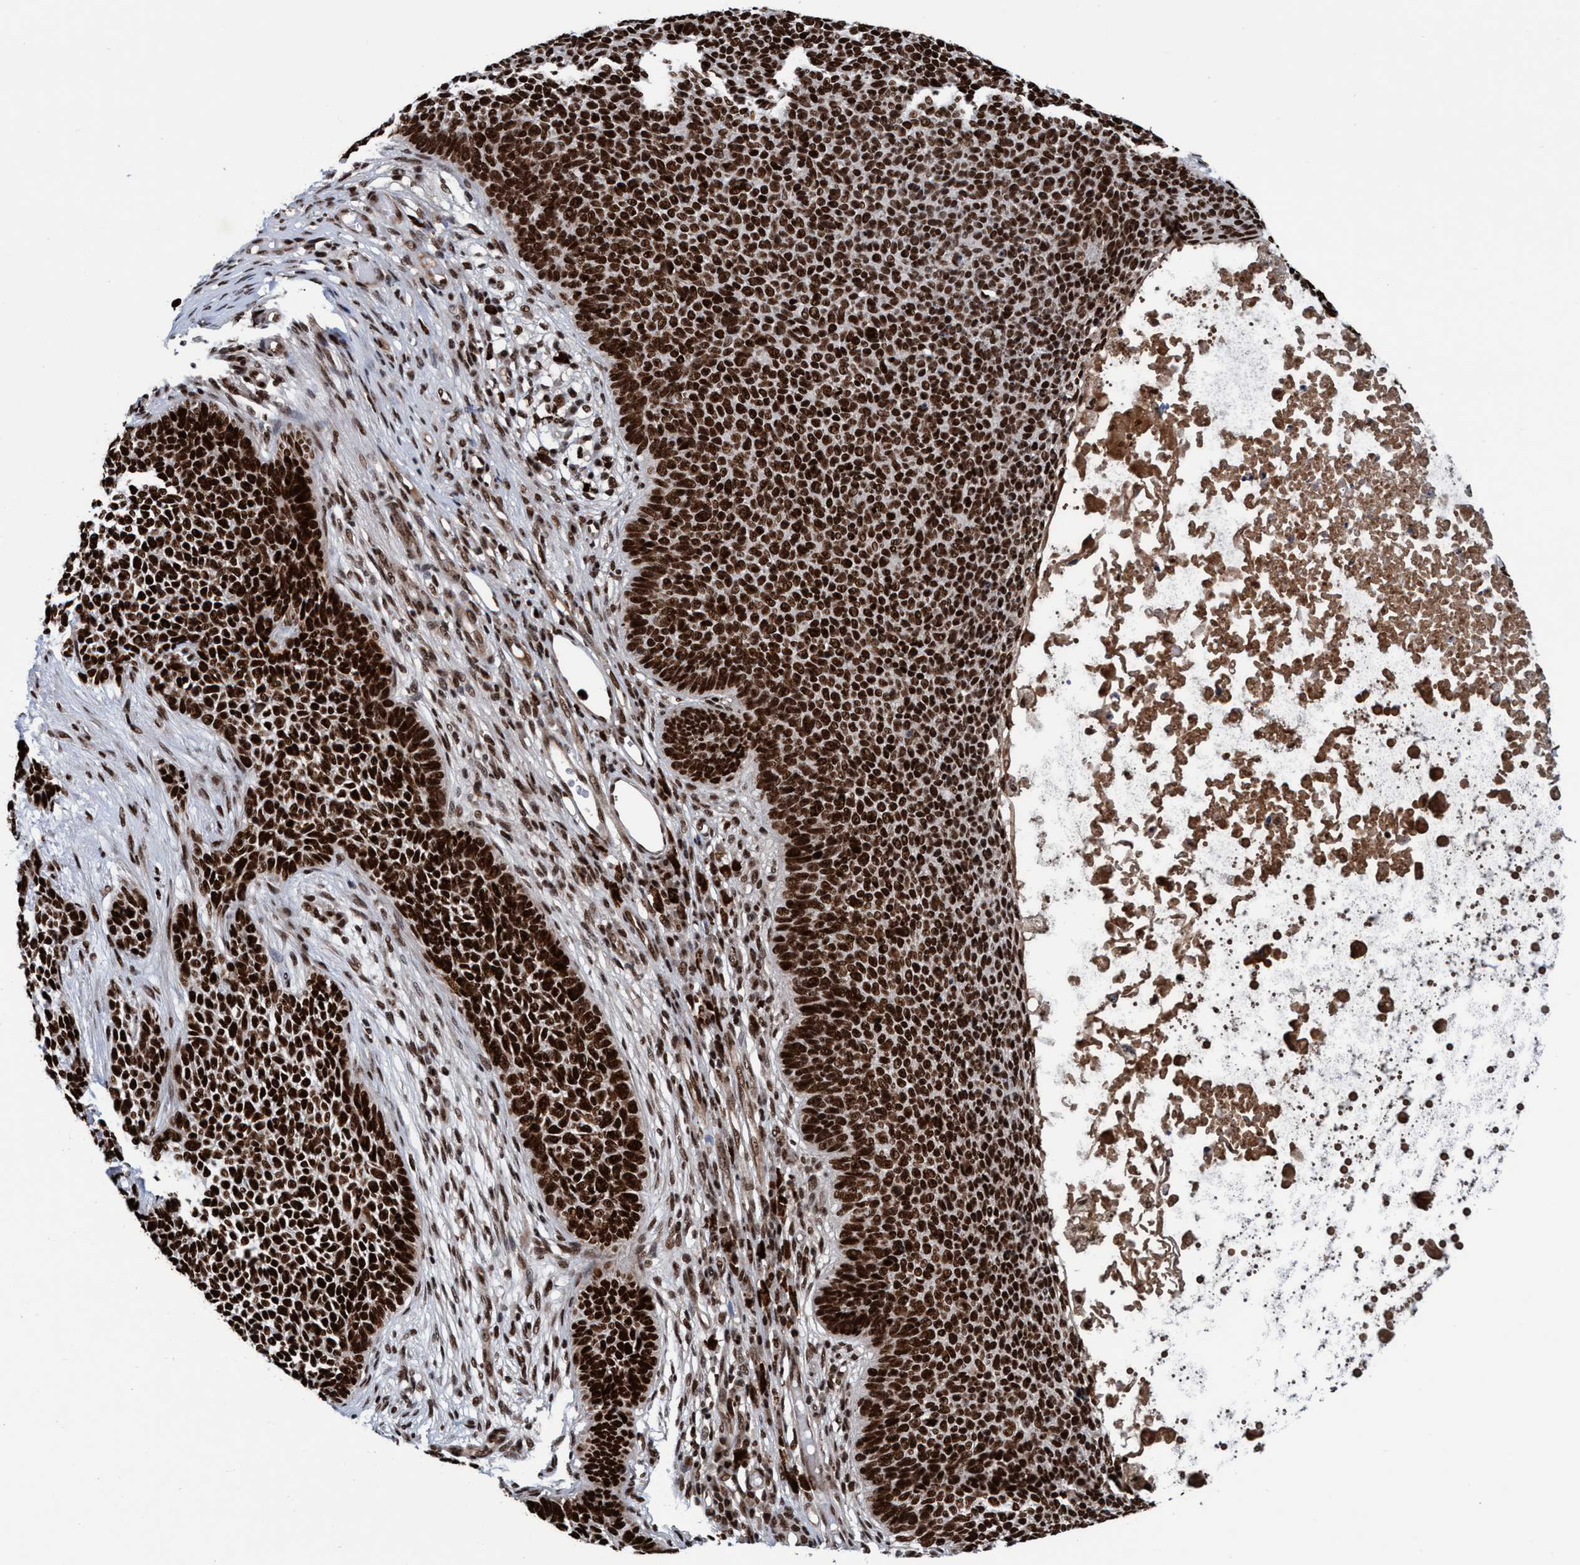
{"staining": {"intensity": "strong", "quantity": ">75%", "location": "nuclear"}, "tissue": "skin cancer", "cell_type": "Tumor cells", "image_type": "cancer", "snomed": [{"axis": "morphology", "description": "Basal cell carcinoma"}, {"axis": "topography", "description": "Skin"}], "caption": "Immunohistochemical staining of human skin basal cell carcinoma demonstrates high levels of strong nuclear protein positivity in about >75% of tumor cells. Using DAB (brown) and hematoxylin (blue) stains, captured at high magnification using brightfield microscopy.", "gene": "TOPBP1", "patient": {"sex": "female", "age": 84}}